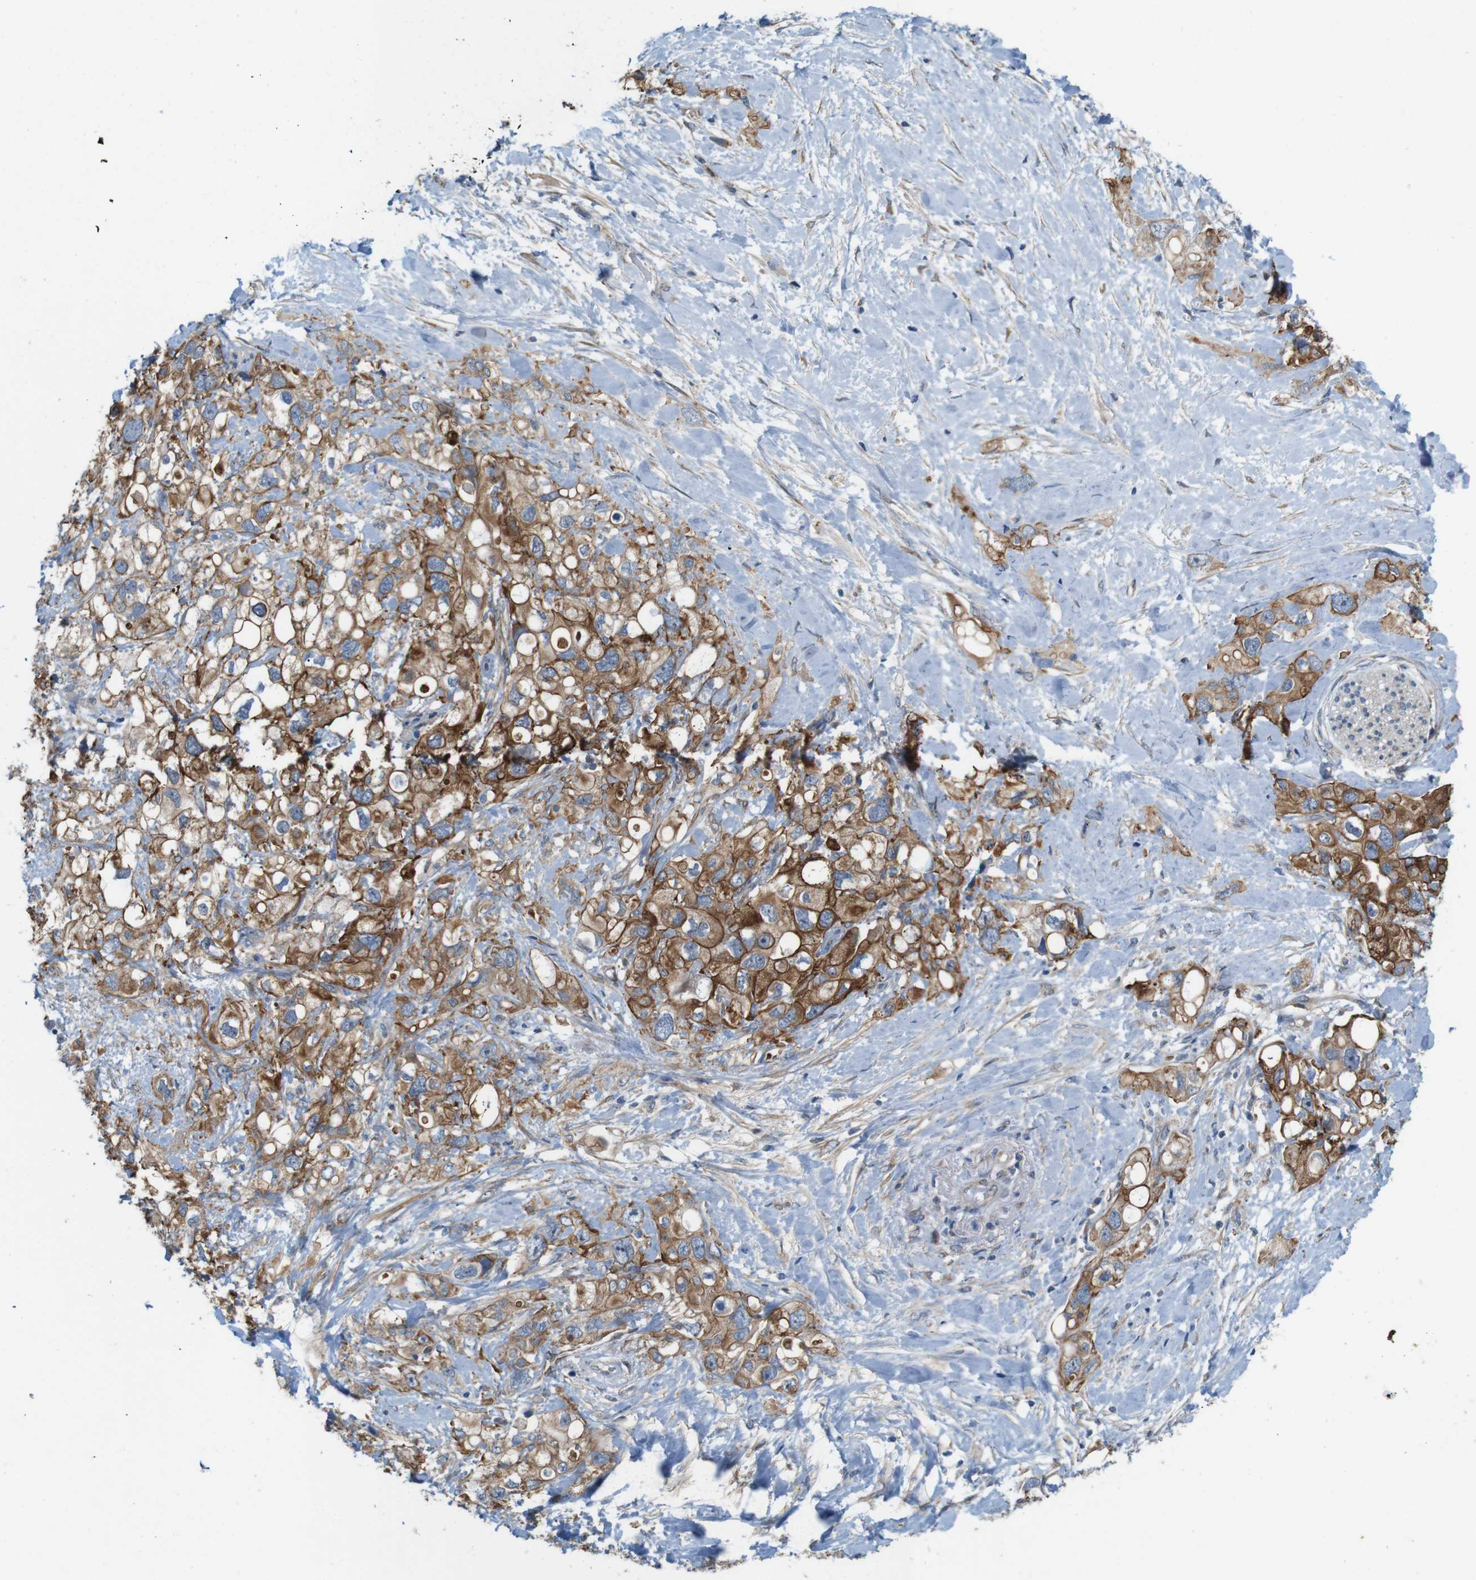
{"staining": {"intensity": "moderate", "quantity": ">75%", "location": "cytoplasmic/membranous"}, "tissue": "pancreatic cancer", "cell_type": "Tumor cells", "image_type": "cancer", "snomed": [{"axis": "morphology", "description": "Adenocarcinoma, NOS"}, {"axis": "topography", "description": "Pancreas"}], "caption": "An image showing moderate cytoplasmic/membranous expression in about >75% of tumor cells in pancreatic cancer (adenocarcinoma), as visualized by brown immunohistochemical staining.", "gene": "SKI", "patient": {"sex": "female", "age": 56}}